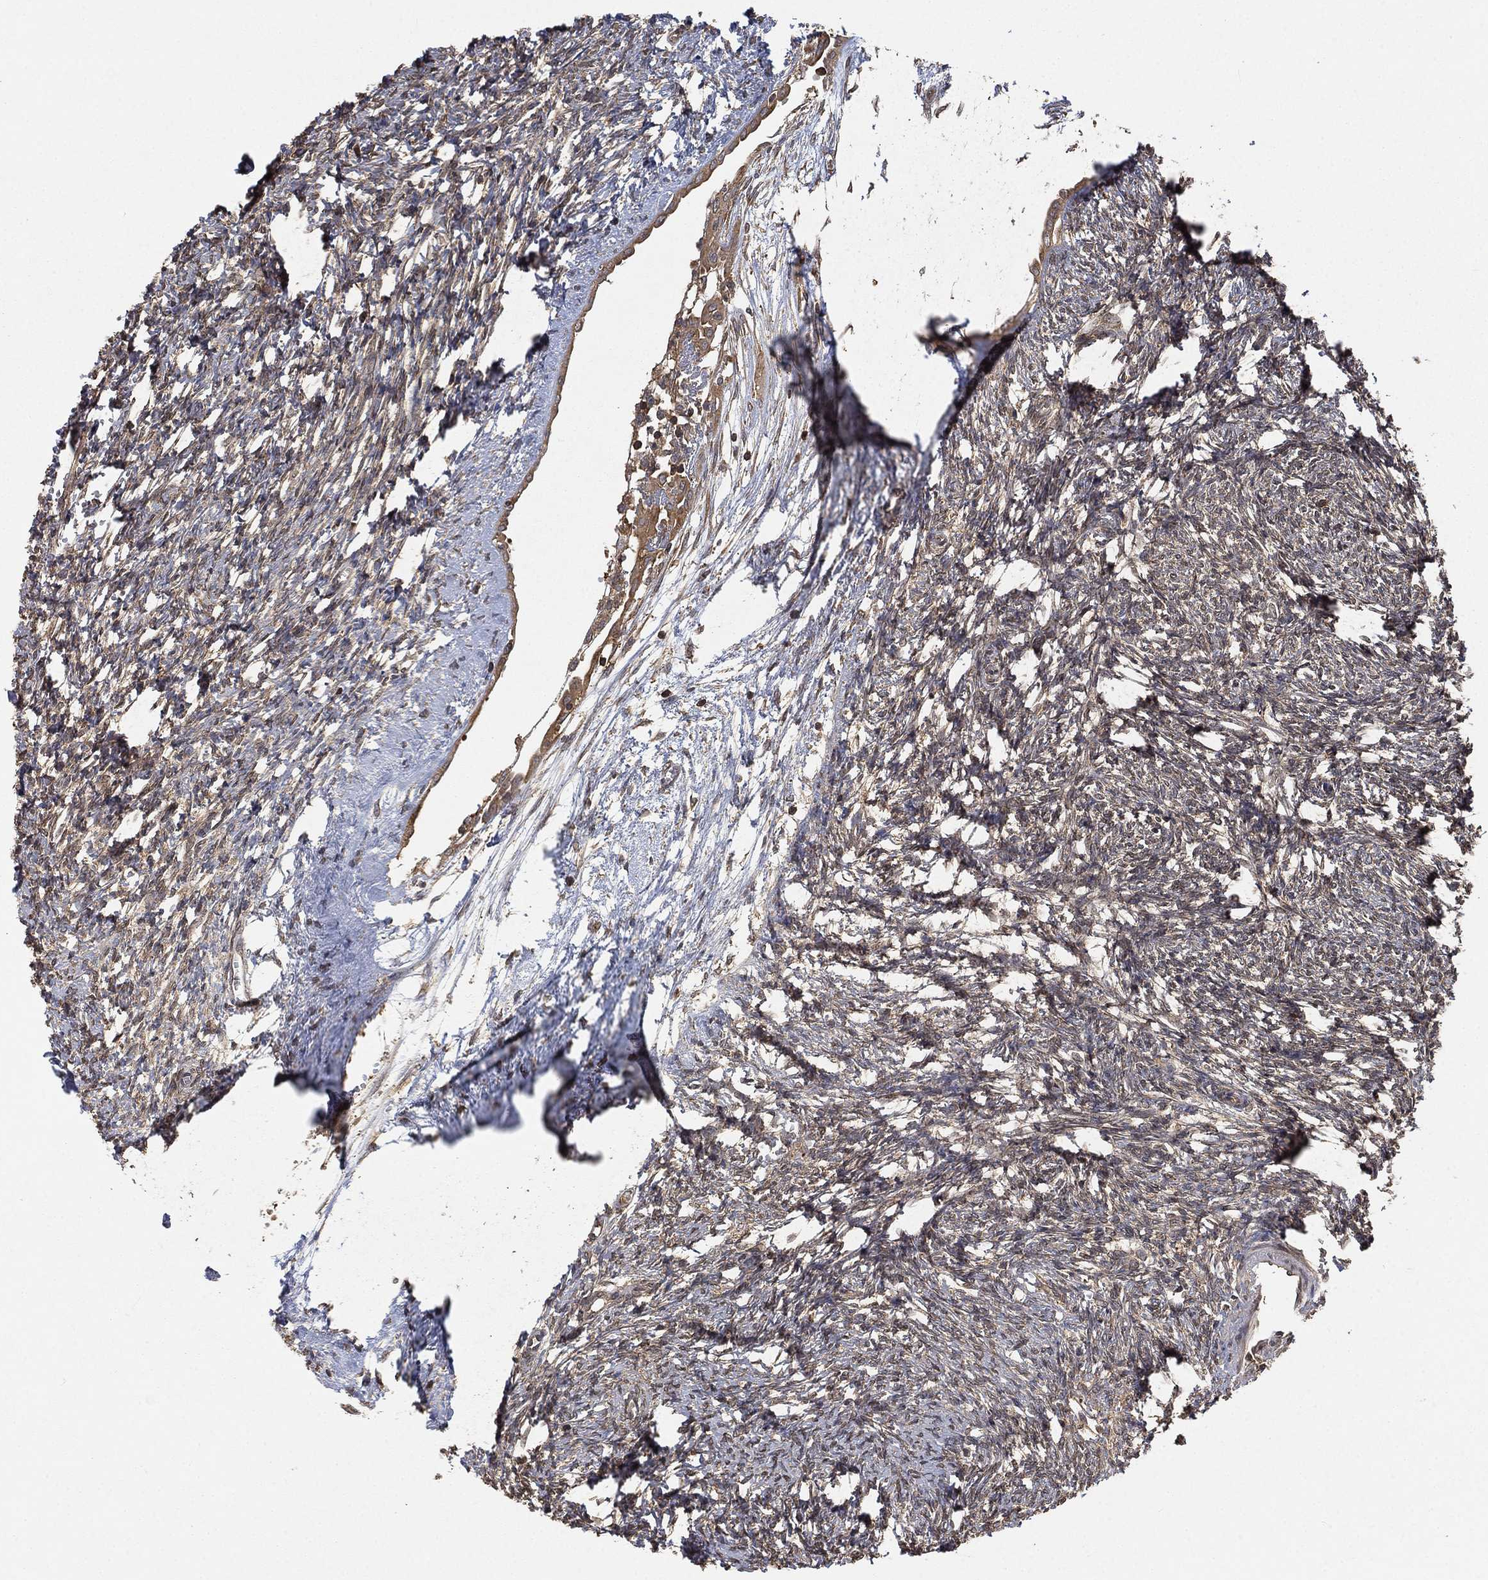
{"staining": {"intensity": "strong", "quantity": "25%-75%", "location": "cytoplasmic/membranous"}, "tissue": "ovary", "cell_type": "Follicle cells", "image_type": "normal", "snomed": [{"axis": "morphology", "description": "Normal tissue, NOS"}, {"axis": "topography", "description": "Fallopian tube"}, {"axis": "topography", "description": "Ovary"}], "caption": "Follicle cells reveal strong cytoplasmic/membranous staining in approximately 25%-75% of cells in benign ovary. Immunohistochemistry (ihc) stains the protein in brown and the nuclei are stained blue.", "gene": "UBA5", "patient": {"sex": "female", "age": 33}}